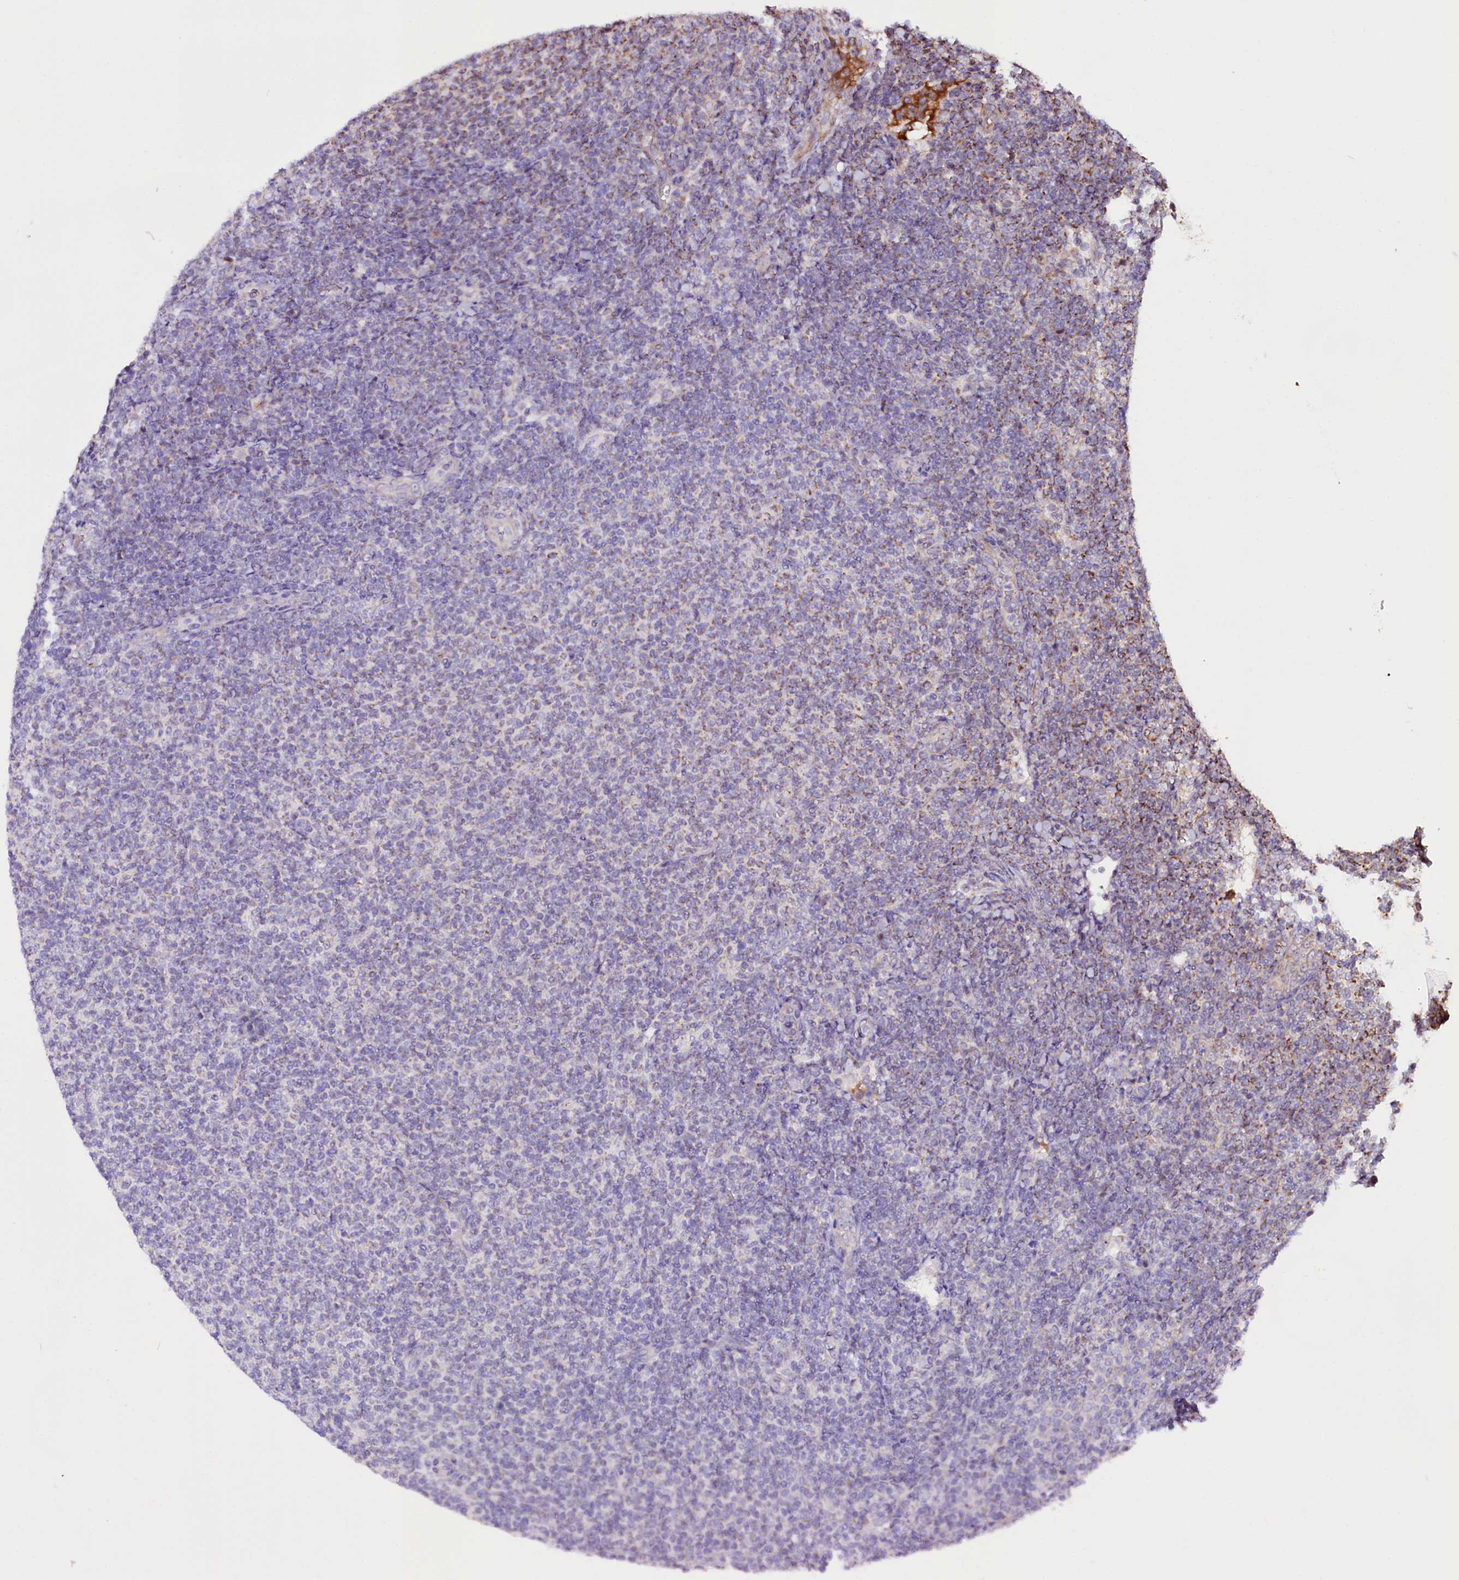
{"staining": {"intensity": "weak", "quantity": "25%-75%", "location": "cytoplasmic/membranous"}, "tissue": "lymphoma", "cell_type": "Tumor cells", "image_type": "cancer", "snomed": [{"axis": "morphology", "description": "Malignant lymphoma, non-Hodgkin's type, Low grade"}, {"axis": "topography", "description": "Lymph node"}], "caption": "The photomicrograph demonstrates immunohistochemical staining of lymphoma. There is weak cytoplasmic/membranous positivity is present in approximately 25%-75% of tumor cells.", "gene": "ST7", "patient": {"sex": "male", "age": 66}}